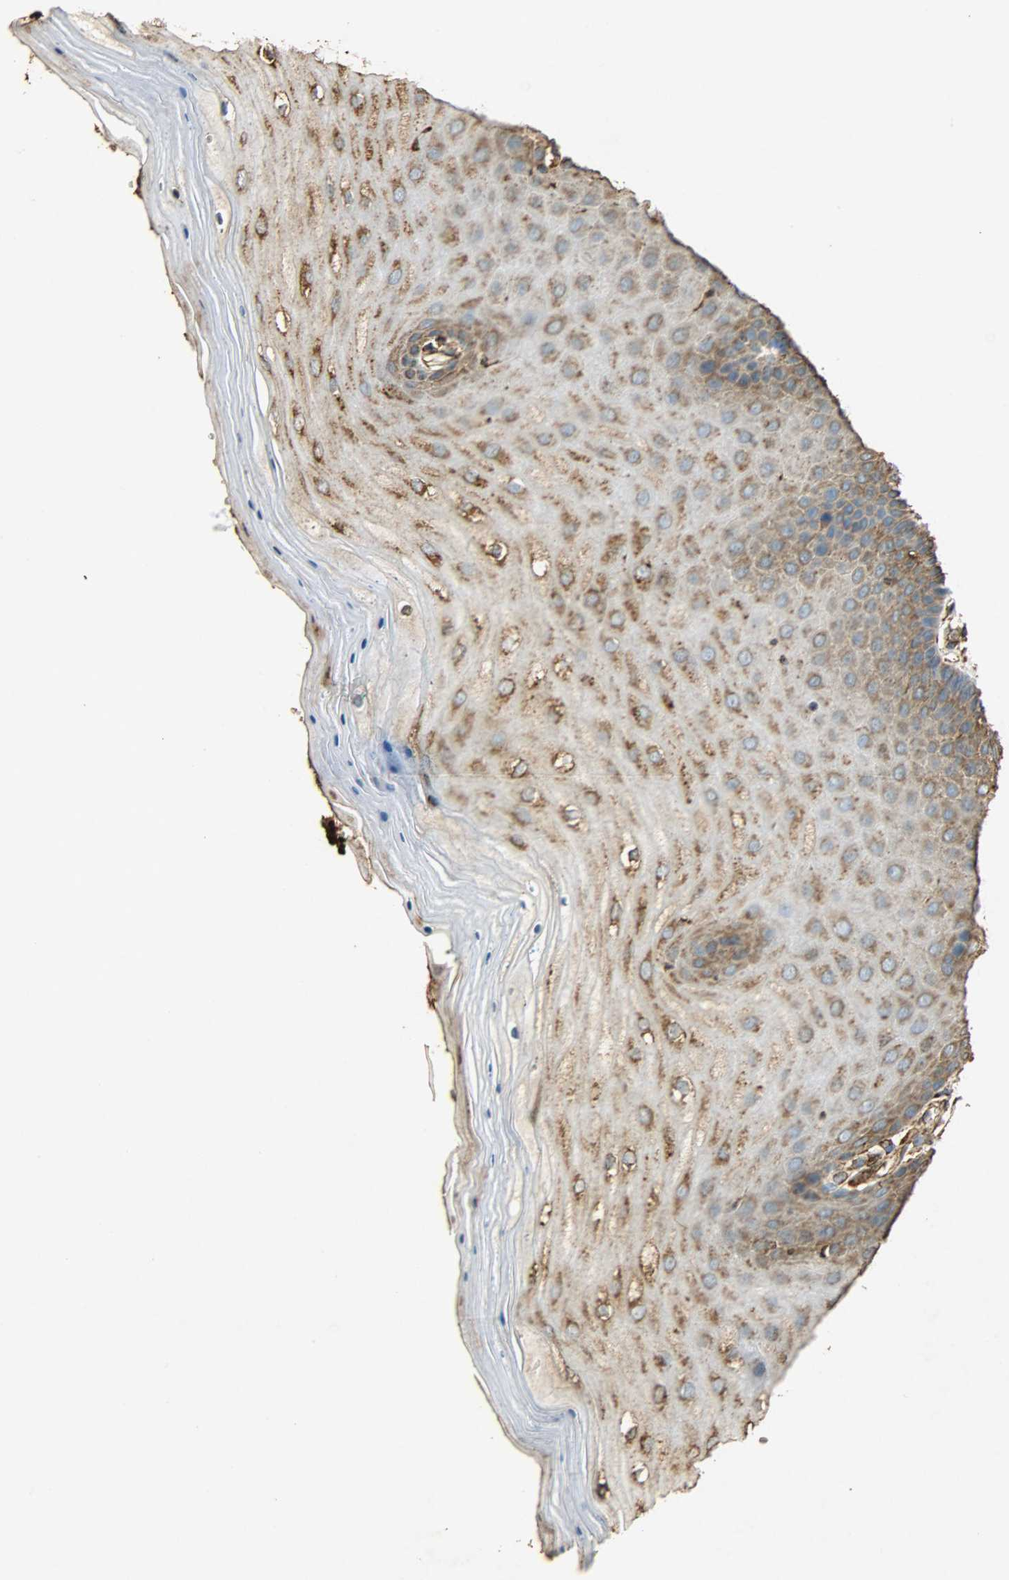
{"staining": {"intensity": "moderate", "quantity": ">75%", "location": "cytoplasmic/membranous"}, "tissue": "cervix", "cell_type": "Glandular cells", "image_type": "normal", "snomed": [{"axis": "morphology", "description": "Normal tissue, NOS"}, {"axis": "topography", "description": "Cervix"}], "caption": "Cervix was stained to show a protein in brown. There is medium levels of moderate cytoplasmic/membranous staining in approximately >75% of glandular cells. Nuclei are stained in blue.", "gene": "HSP90B1", "patient": {"sex": "female", "age": 55}}